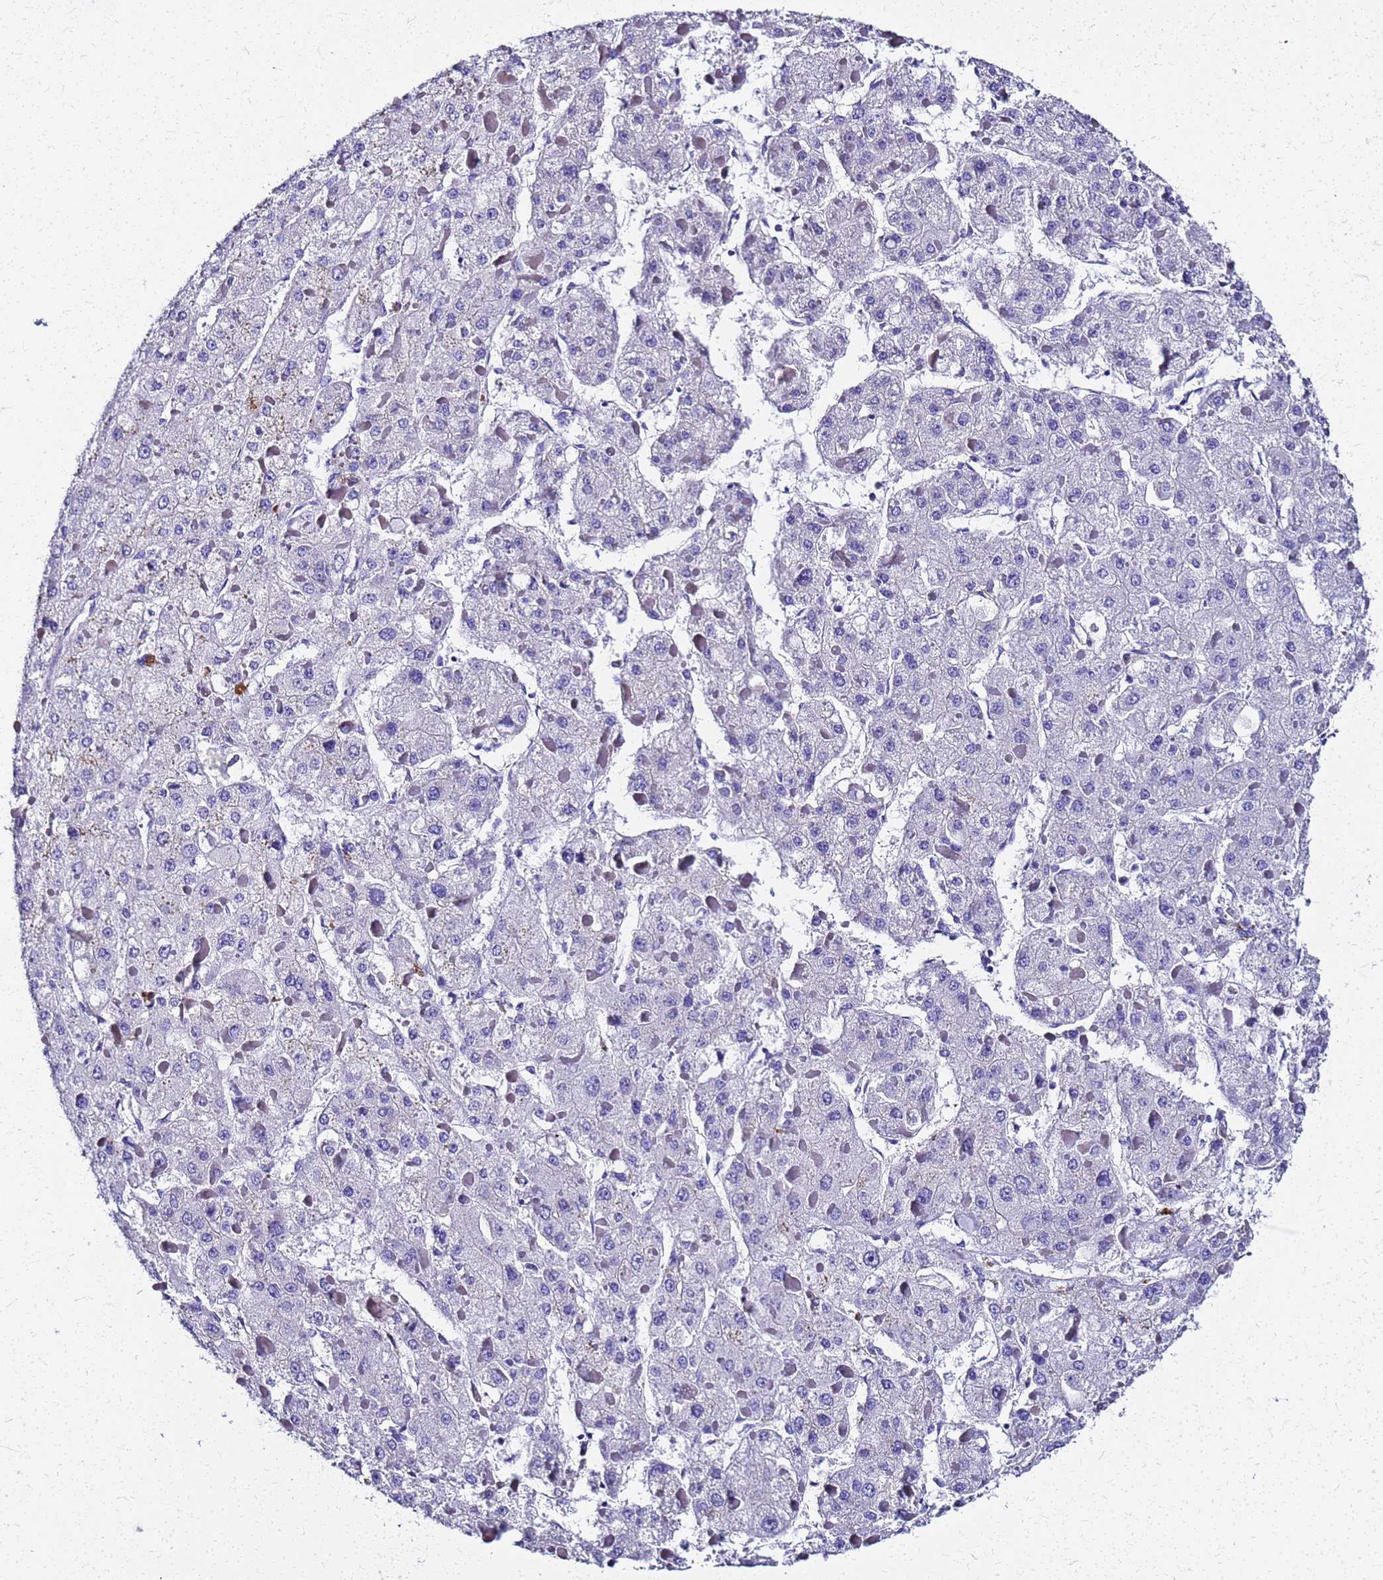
{"staining": {"intensity": "negative", "quantity": "none", "location": "none"}, "tissue": "liver cancer", "cell_type": "Tumor cells", "image_type": "cancer", "snomed": [{"axis": "morphology", "description": "Carcinoma, Hepatocellular, NOS"}, {"axis": "topography", "description": "Liver"}], "caption": "Immunohistochemical staining of liver cancer exhibits no significant positivity in tumor cells.", "gene": "SMIM21", "patient": {"sex": "female", "age": 73}}